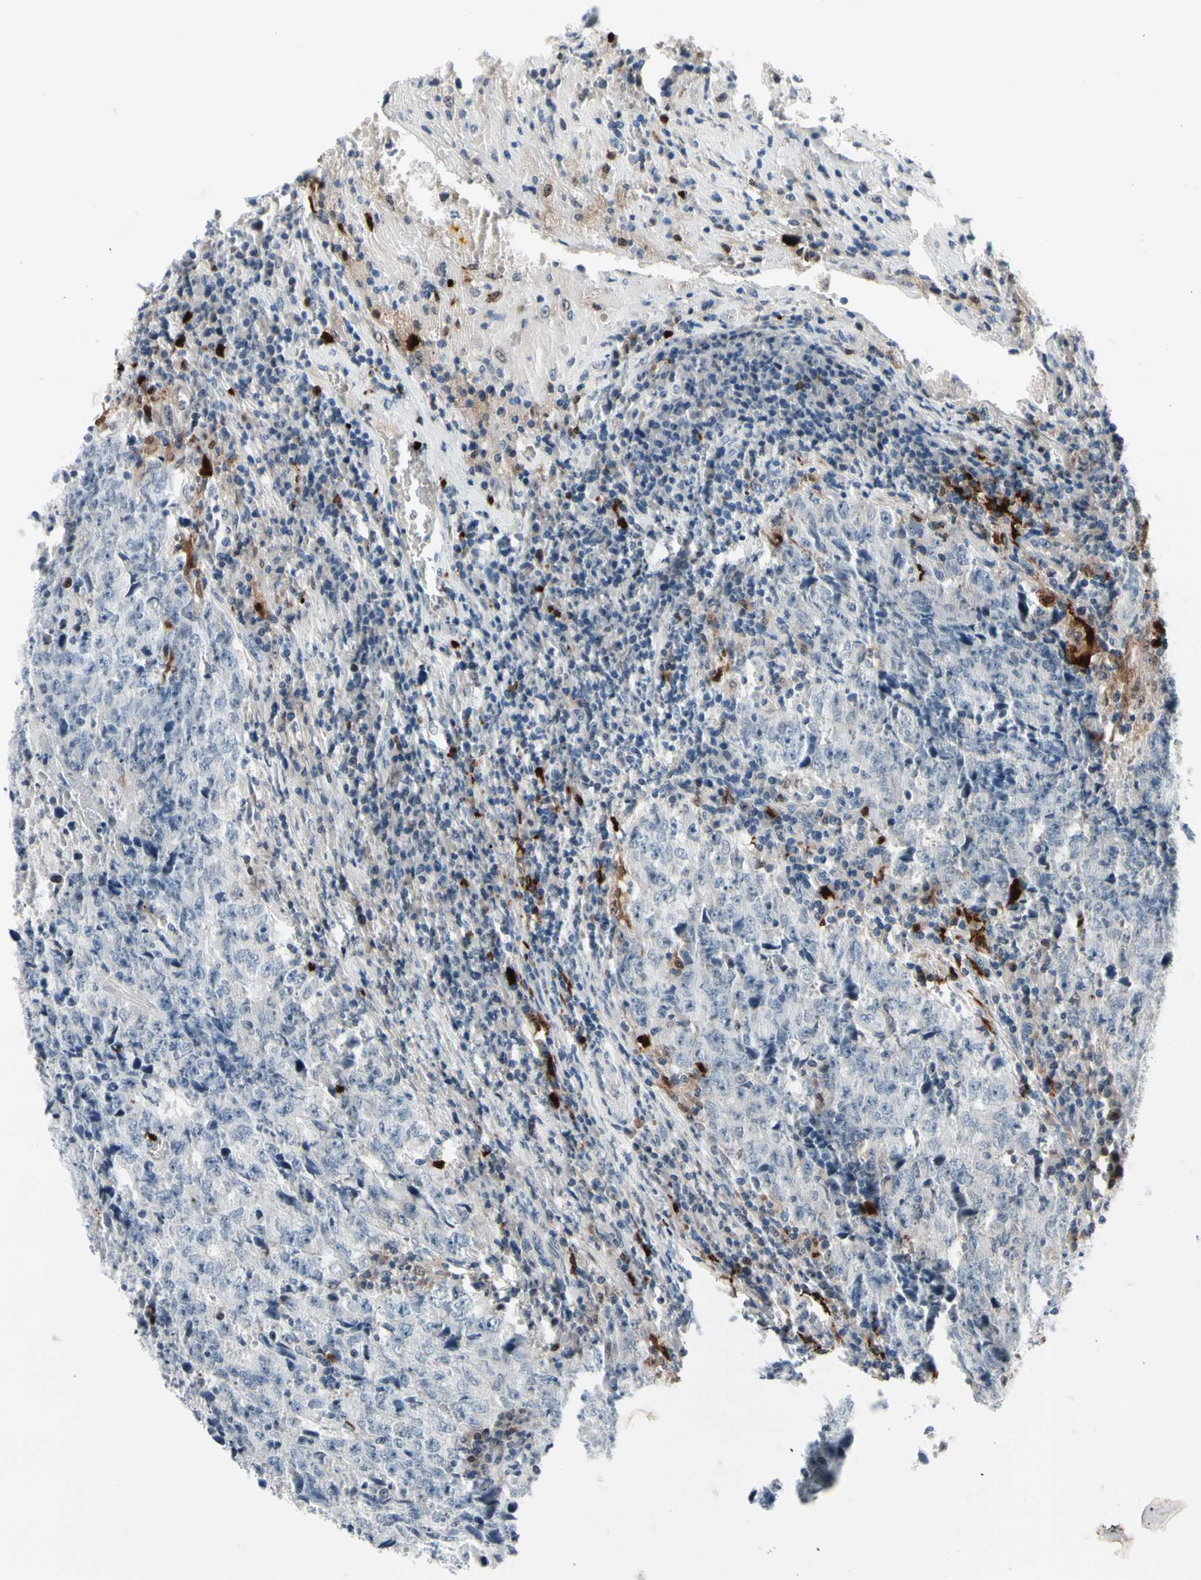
{"staining": {"intensity": "negative", "quantity": "none", "location": "none"}, "tissue": "testis cancer", "cell_type": "Tumor cells", "image_type": "cancer", "snomed": [{"axis": "morphology", "description": "Necrosis, NOS"}, {"axis": "morphology", "description": "Carcinoma, Embryonal, NOS"}, {"axis": "topography", "description": "Testis"}], "caption": "DAB immunohistochemical staining of human embryonal carcinoma (testis) displays no significant expression in tumor cells. The staining was performed using DAB to visualize the protein expression in brown, while the nuclei were stained in blue with hematoxylin (Magnification: 20x).", "gene": "TXN", "patient": {"sex": "male", "age": 19}}